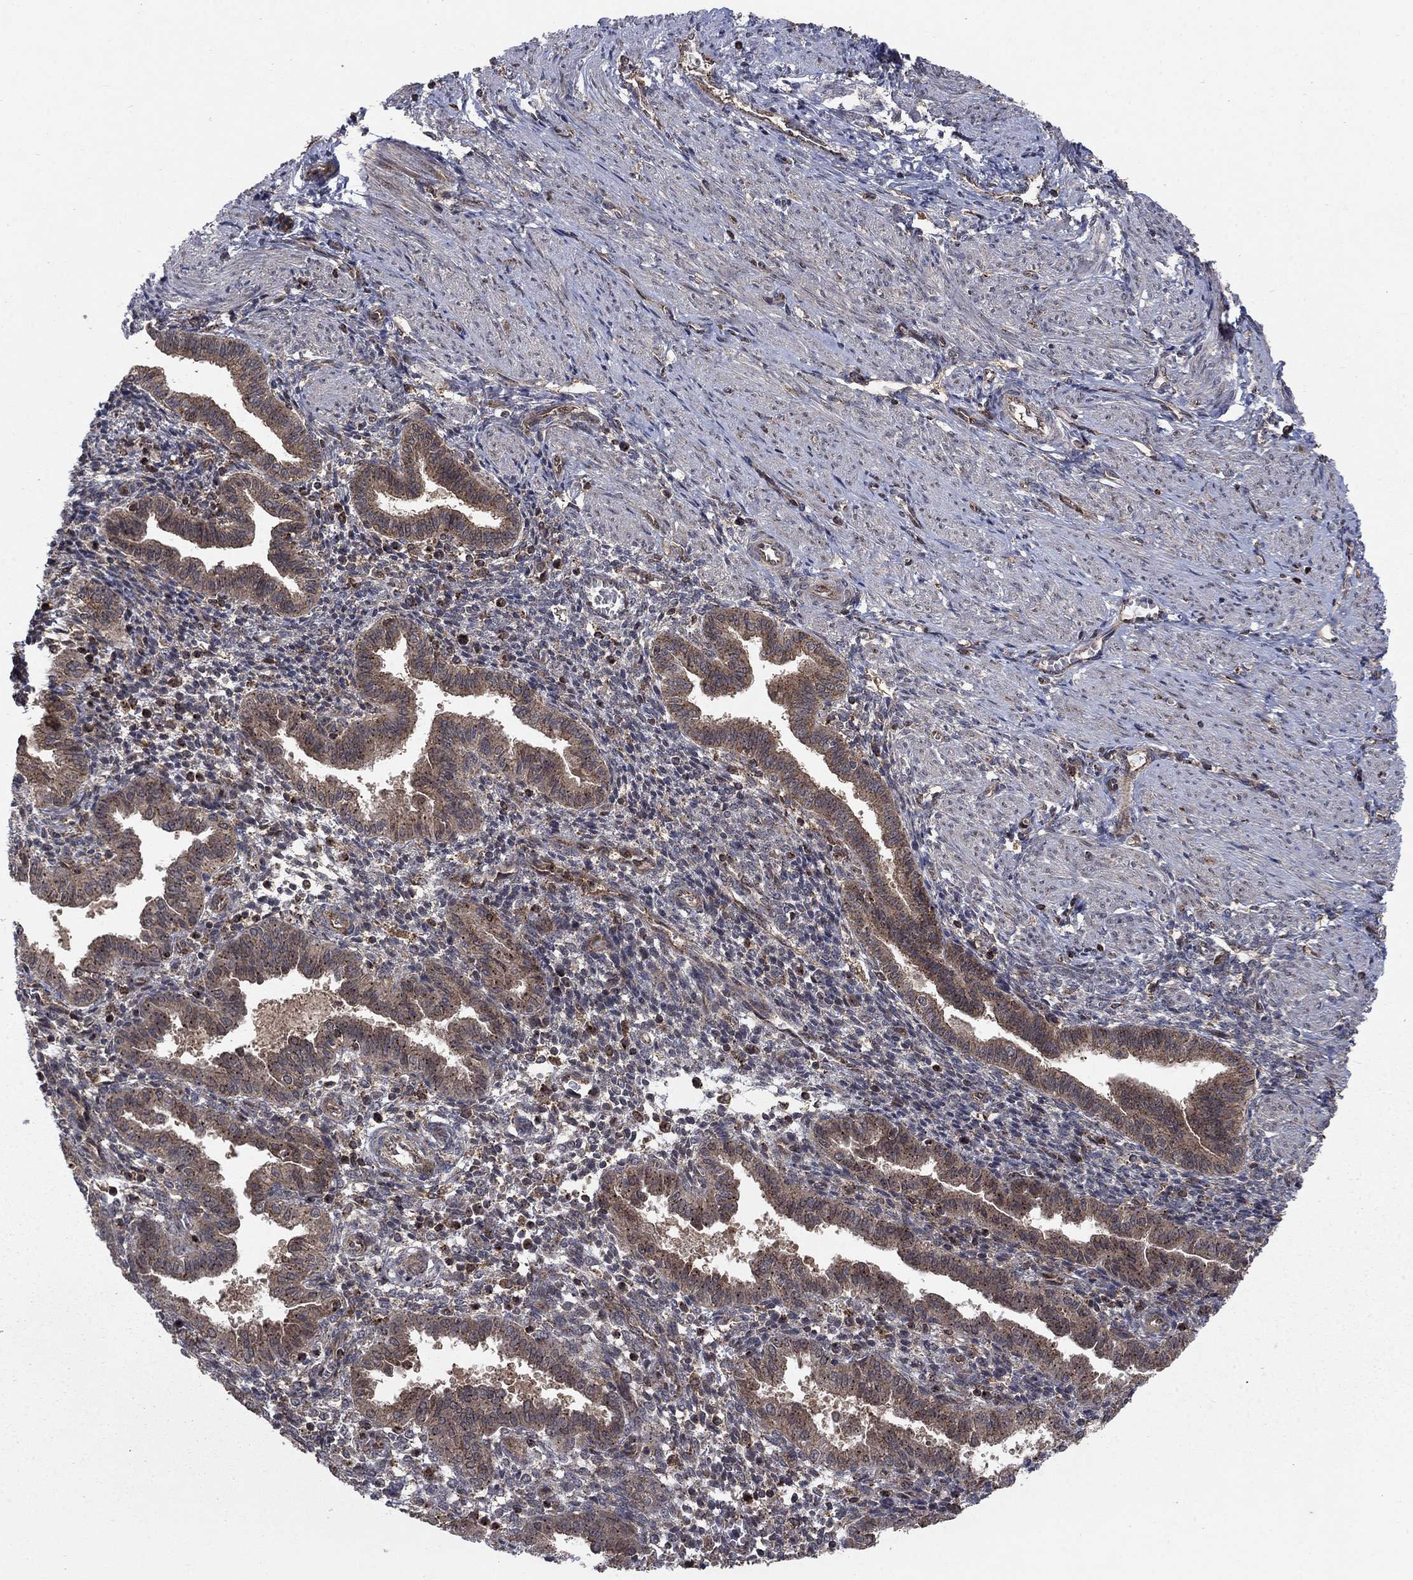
{"staining": {"intensity": "negative", "quantity": "none", "location": "none"}, "tissue": "endometrium", "cell_type": "Cells in endometrial stroma", "image_type": "normal", "snomed": [{"axis": "morphology", "description": "Normal tissue, NOS"}, {"axis": "topography", "description": "Endometrium"}], "caption": "A histopathology image of endometrium stained for a protein exhibits no brown staining in cells in endometrial stroma. (DAB immunohistochemistry with hematoxylin counter stain).", "gene": "IFI35", "patient": {"sex": "female", "age": 37}}